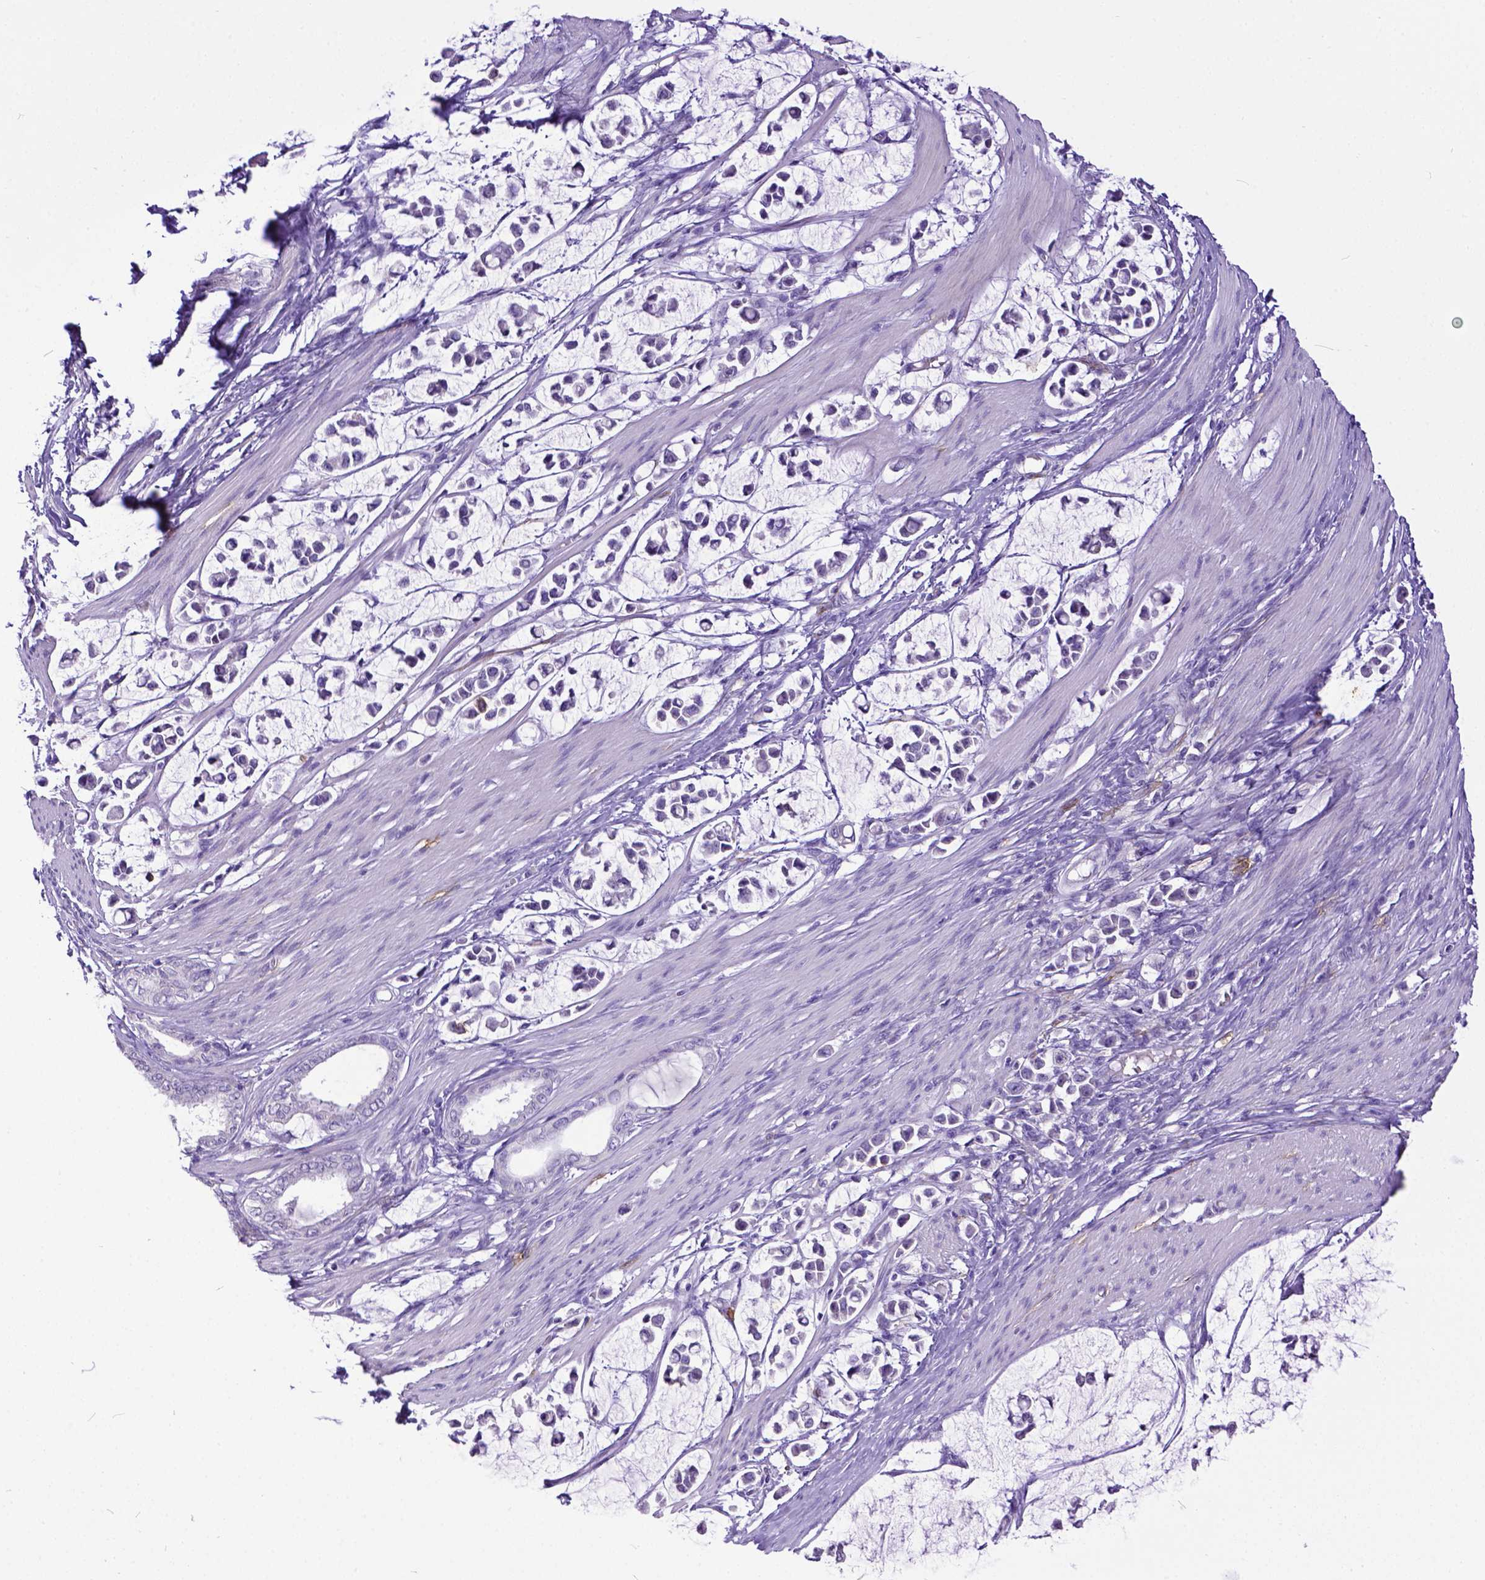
{"staining": {"intensity": "negative", "quantity": "none", "location": "none"}, "tissue": "stomach cancer", "cell_type": "Tumor cells", "image_type": "cancer", "snomed": [{"axis": "morphology", "description": "Adenocarcinoma, NOS"}, {"axis": "topography", "description": "Stomach"}], "caption": "Tumor cells are negative for brown protein staining in adenocarcinoma (stomach). (Stains: DAB IHC with hematoxylin counter stain, Microscopy: brightfield microscopy at high magnification).", "gene": "KIT", "patient": {"sex": "male", "age": 82}}